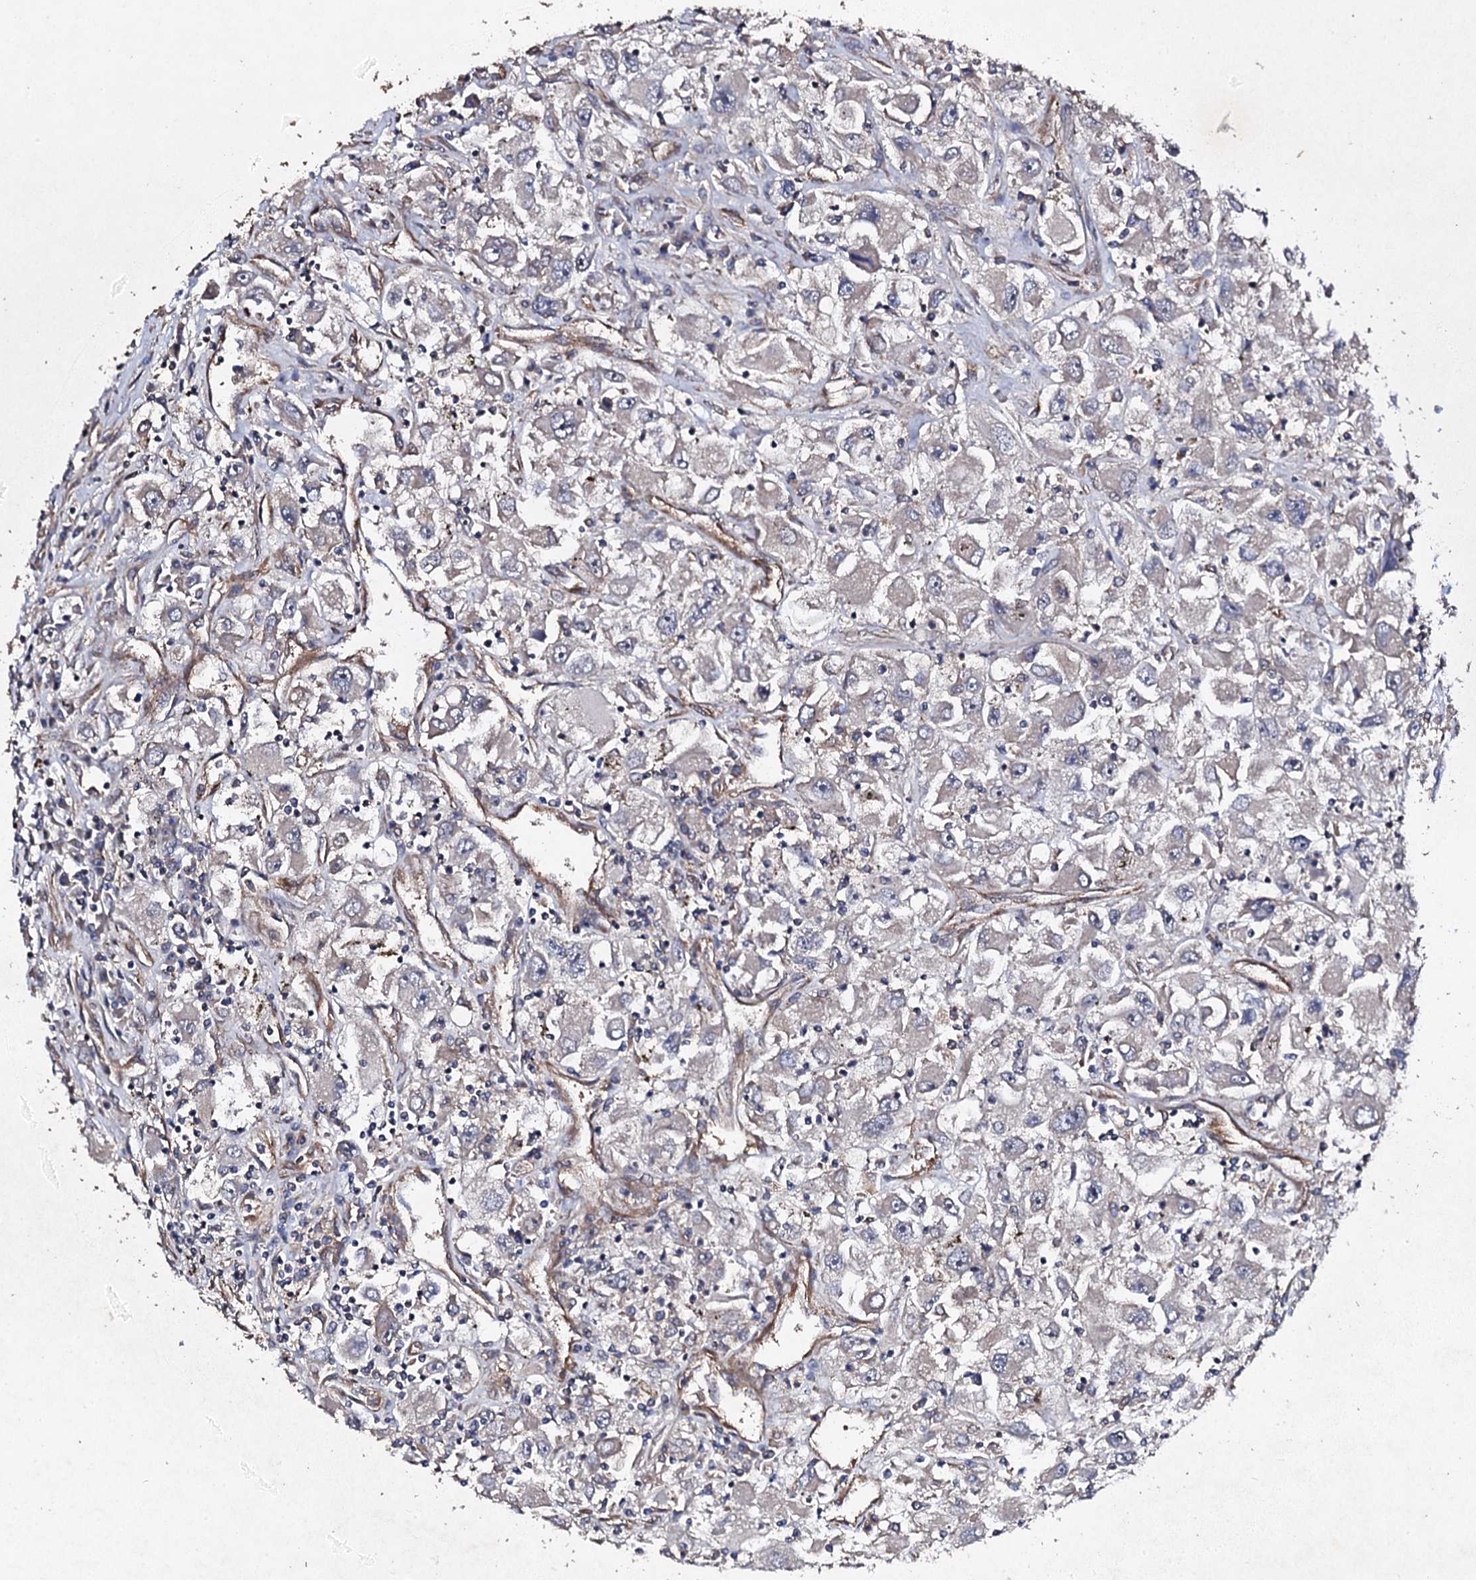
{"staining": {"intensity": "negative", "quantity": "none", "location": "none"}, "tissue": "renal cancer", "cell_type": "Tumor cells", "image_type": "cancer", "snomed": [{"axis": "morphology", "description": "Adenocarcinoma, NOS"}, {"axis": "topography", "description": "Kidney"}], "caption": "An immunohistochemistry image of renal cancer (adenocarcinoma) is shown. There is no staining in tumor cells of renal cancer (adenocarcinoma).", "gene": "MOCOS", "patient": {"sex": "female", "age": 52}}